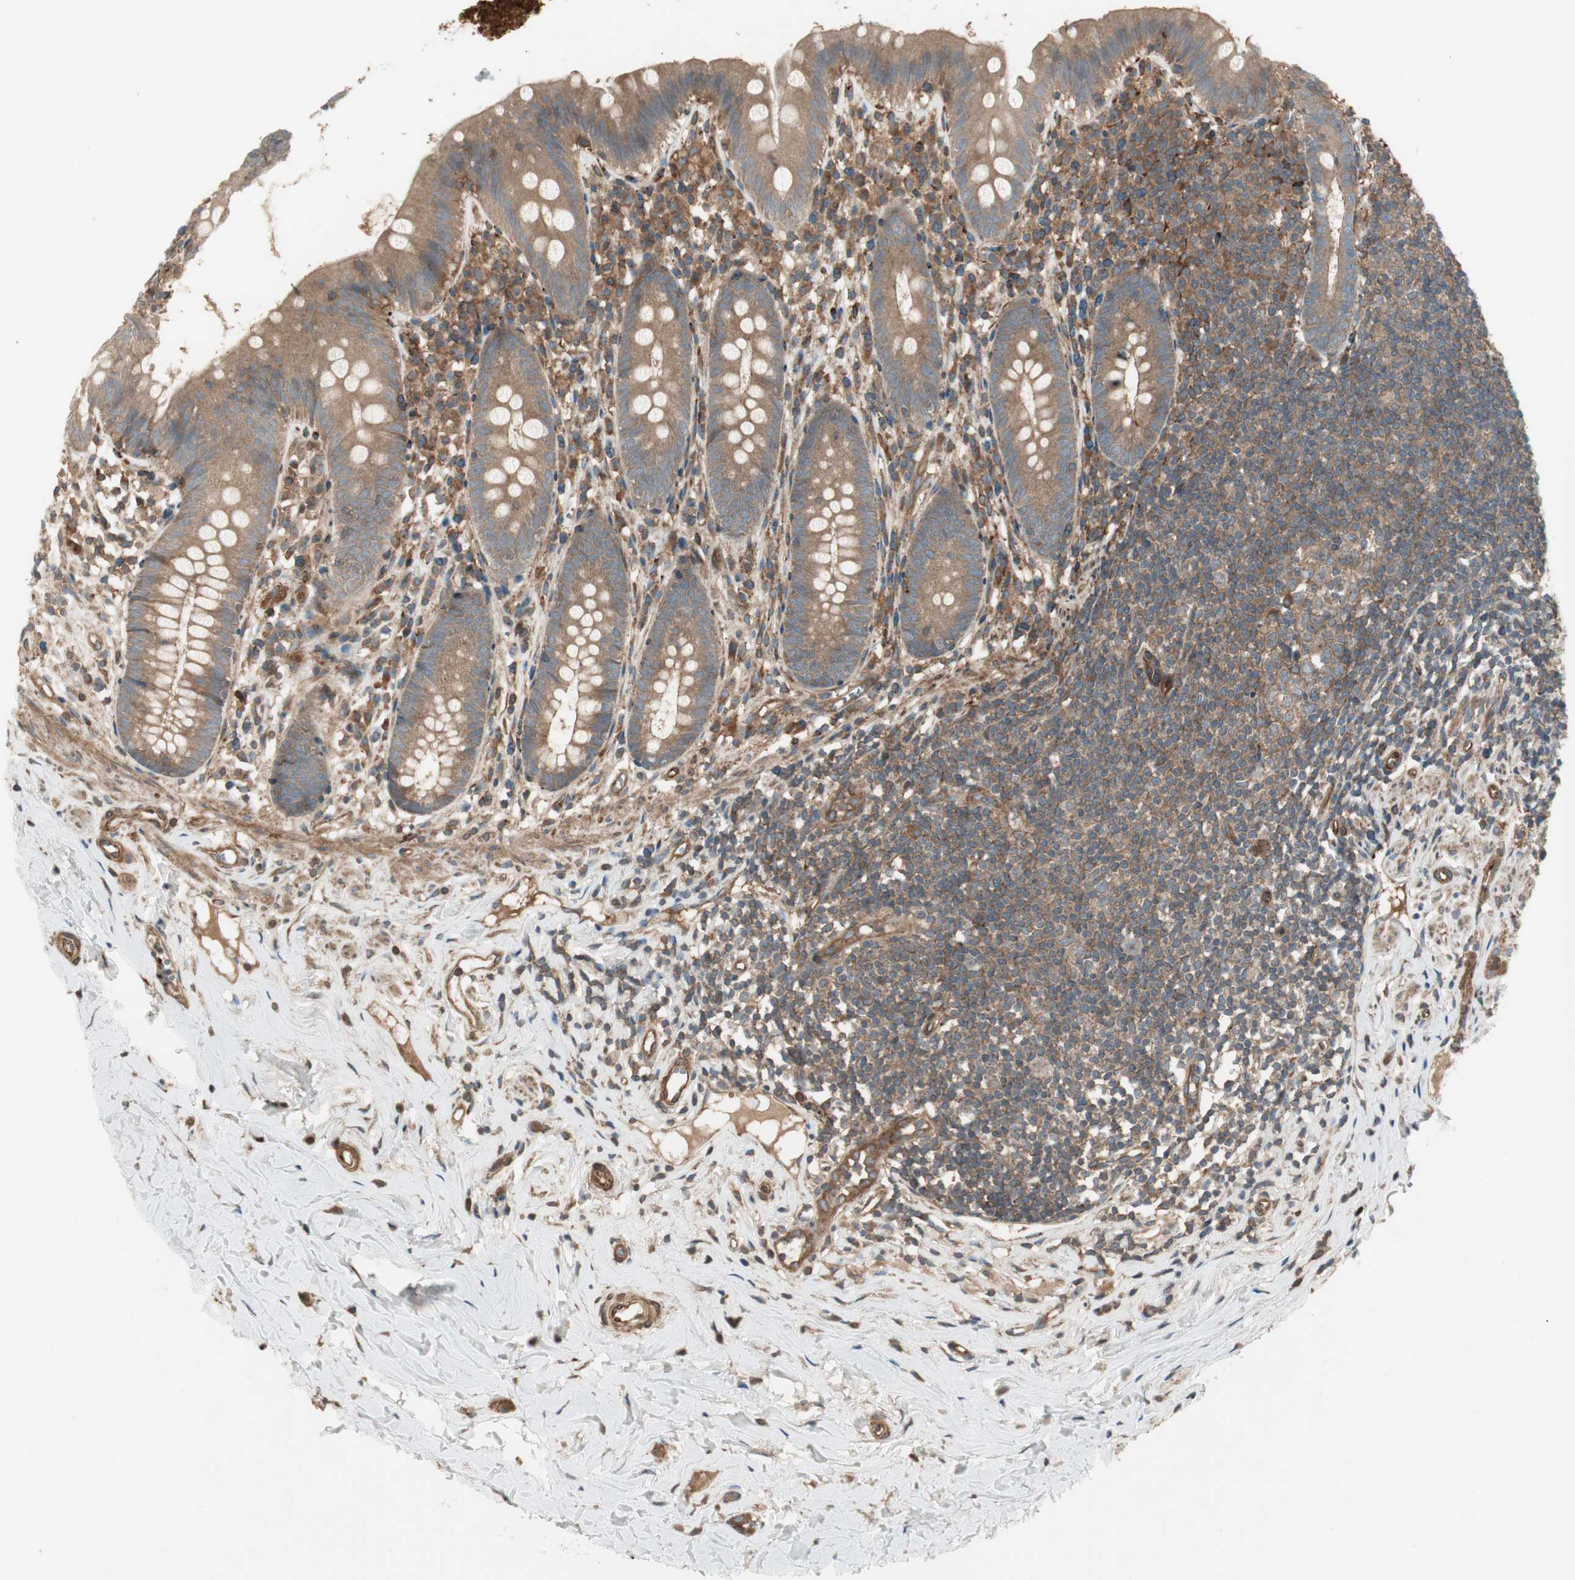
{"staining": {"intensity": "weak", "quantity": ">75%", "location": "cytoplasmic/membranous"}, "tissue": "appendix", "cell_type": "Glandular cells", "image_type": "normal", "snomed": [{"axis": "morphology", "description": "Normal tissue, NOS"}, {"axis": "topography", "description": "Appendix"}], "caption": "Protein analysis of unremarkable appendix demonstrates weak cytoplasmic/membranous staining in approximately >75% of glandular cells. The staining is performed using DAB brown chromogen to label protein expression. The nuclei are counter-stained blue using hematoxylin.", "gene": "PRKG1", "patient": {"sex": "male", "age": 52}}